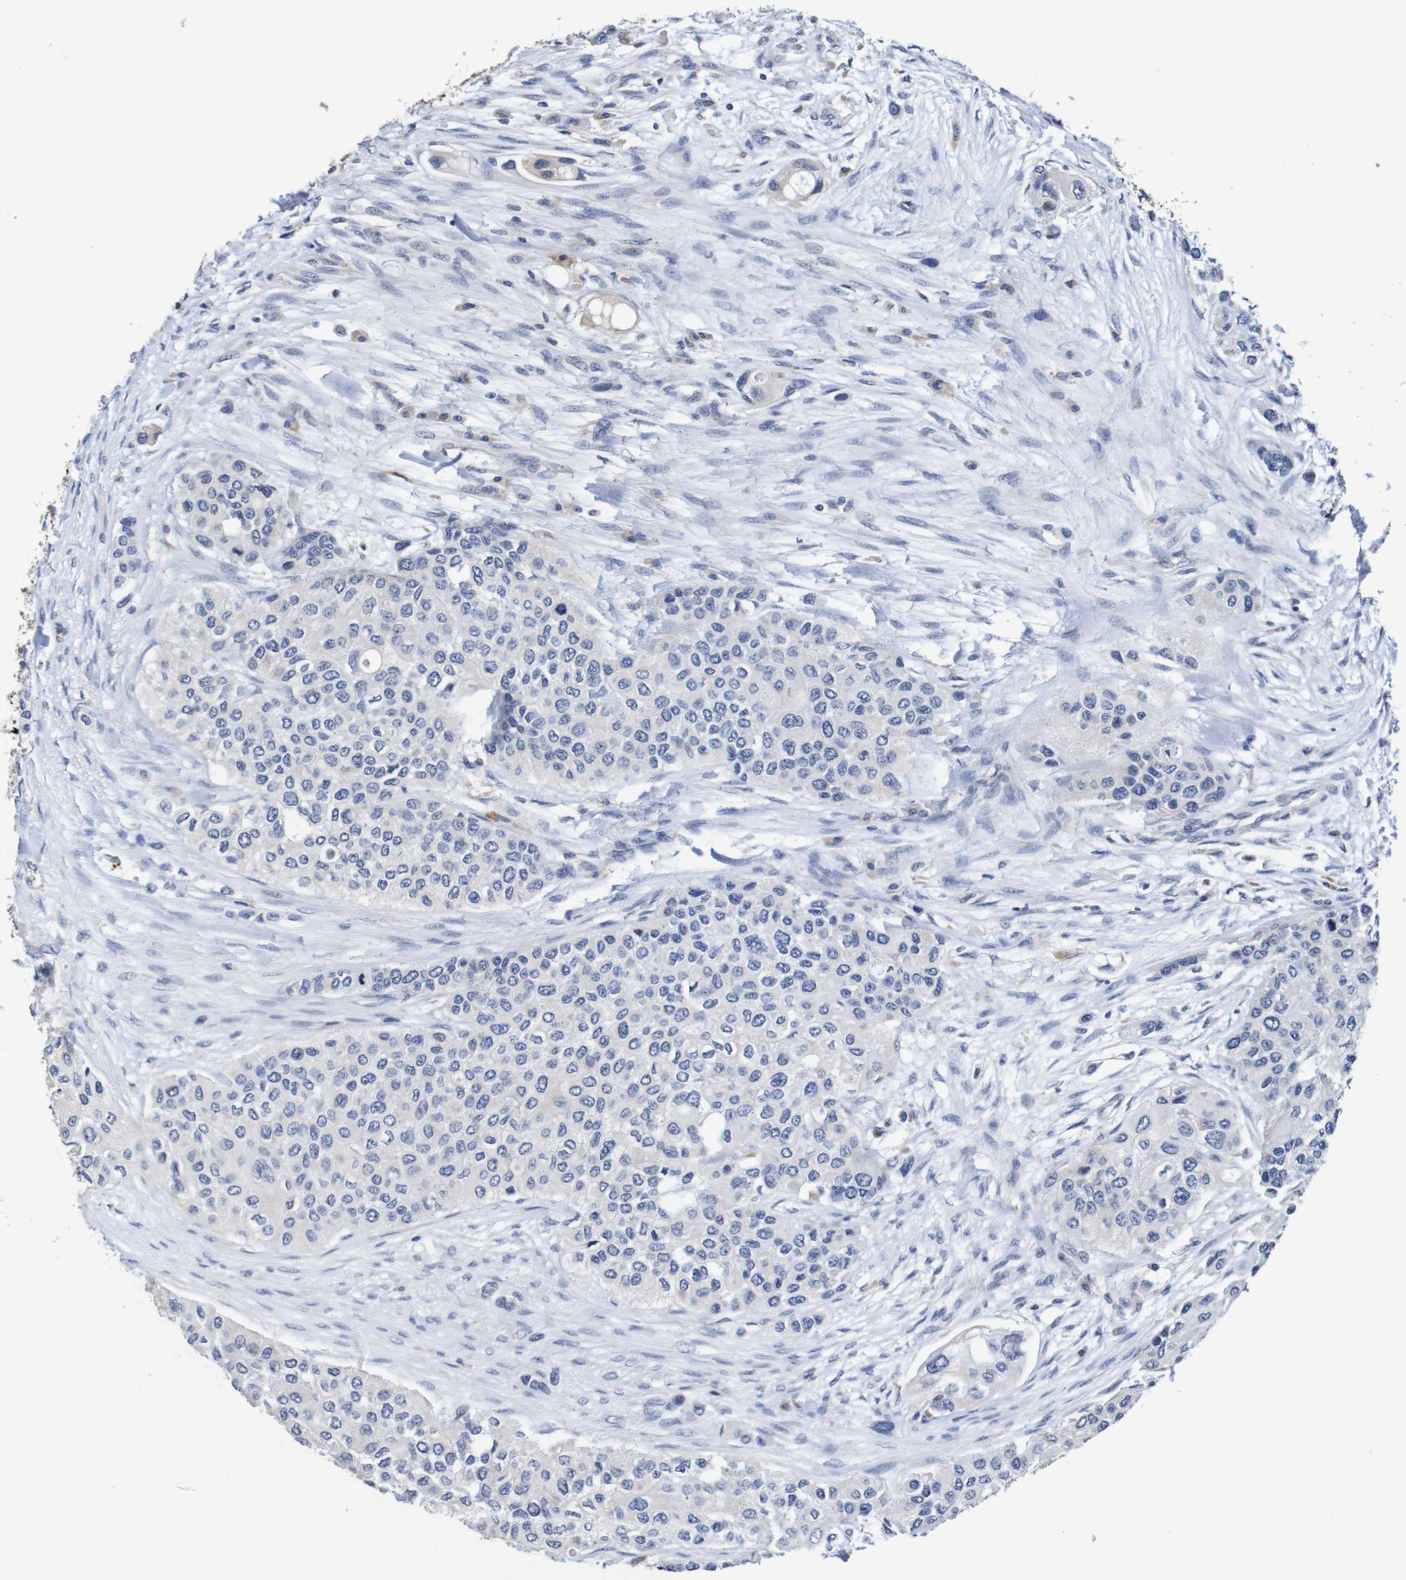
{"staining": {"intensity": "negative", "quantity": "none", "location": "none"}, "tissue": "urothelial cancer", "cell_type": "Tumor cells", "image_type": "cancer", "snomed": [{"axis": "morphology", "description": "Urothelial carcinoma, High grade"}, {"axis": "topography", "description": "Urinary bladder"}], "caption": "High power microscopy image of an immunohistochemistry (IHC) micrograph of high-grade urothelial carcinoma, revealing no significant positivity in tumor cells.", "gene": "FIBP", "patient": {"sex": "female", "age": 56}}